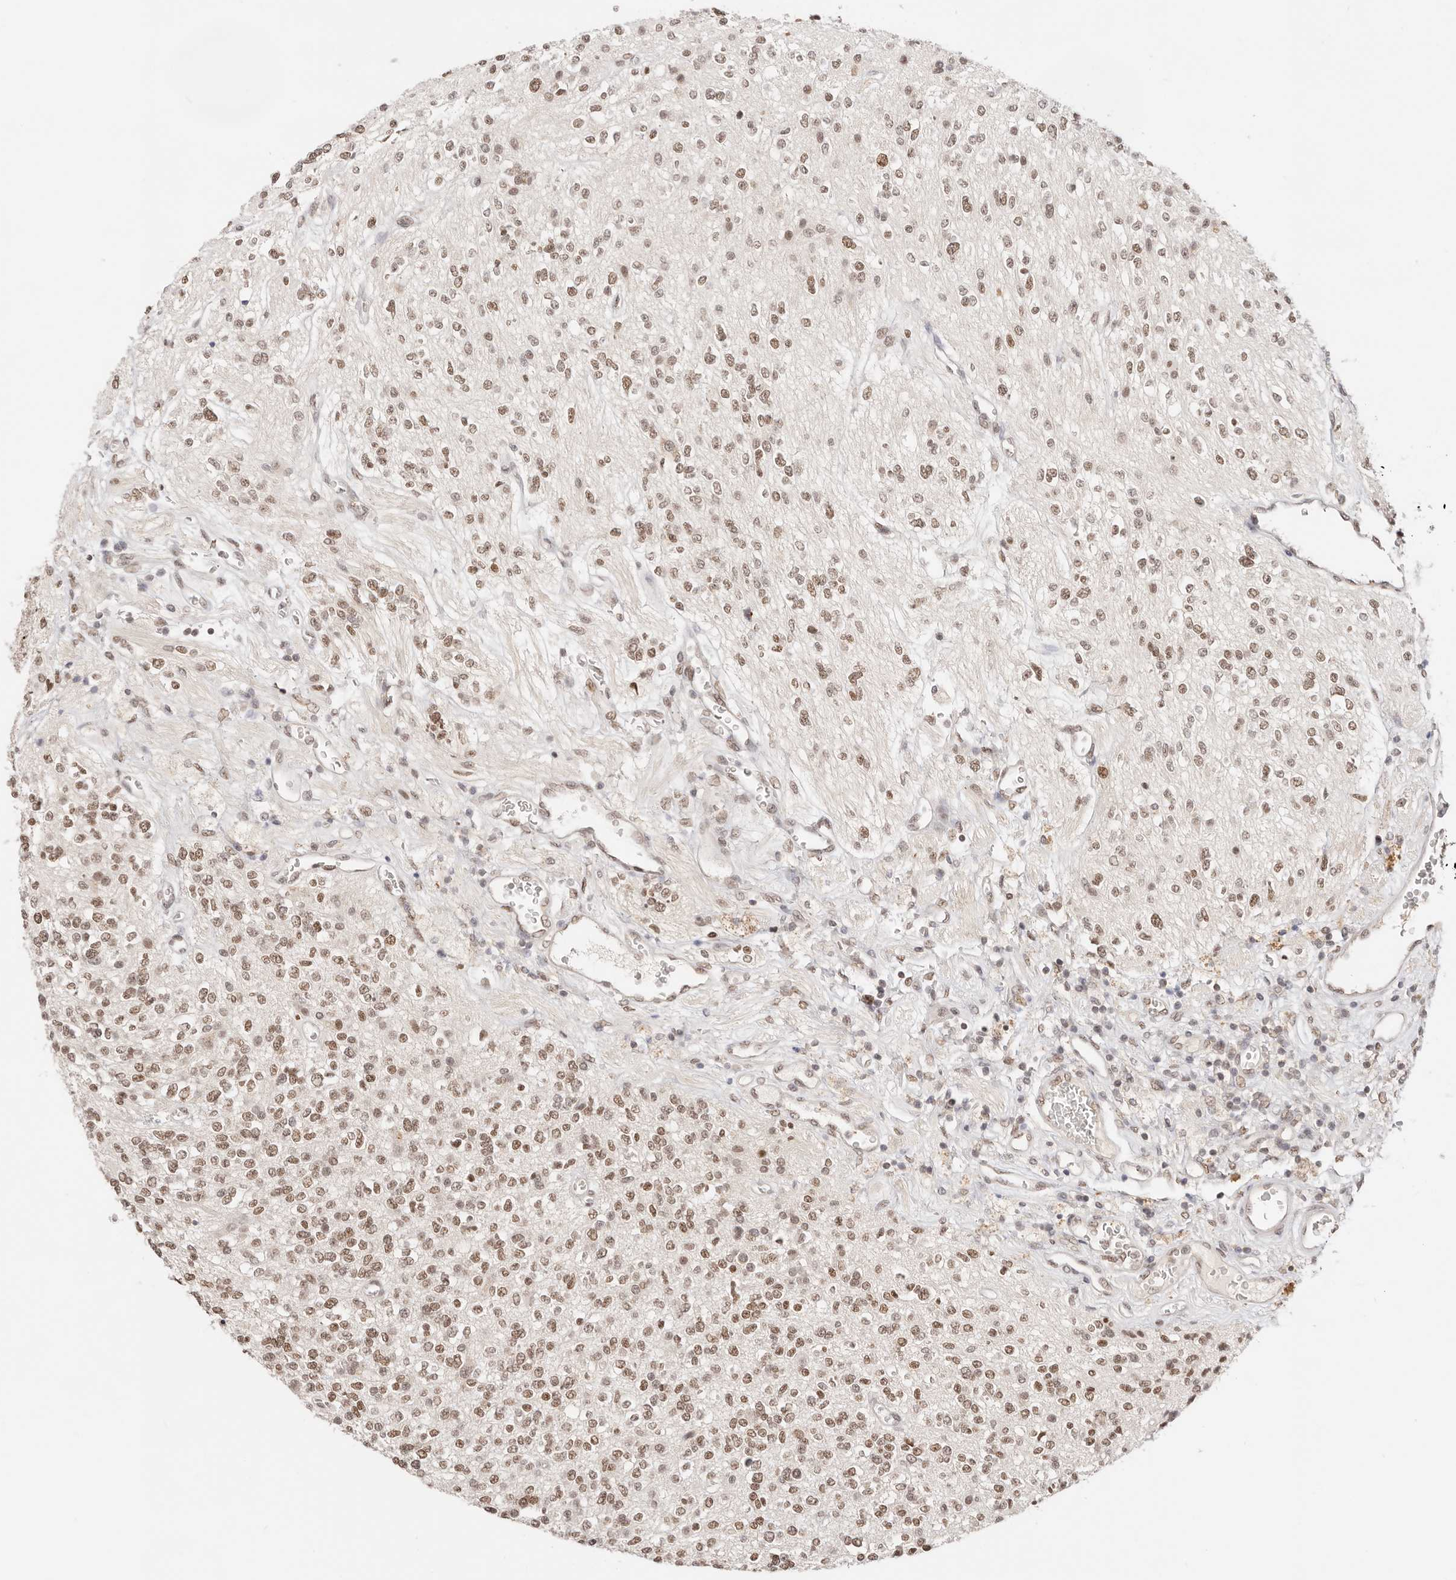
{"staining": {"intensity": "moderate", "quantity": ">75%", "location": "nuclear"}, "tissue": "glioma", "cell_type": "Tumor cells", "image_type": "cancer", "snomed": [{"axis": "morphology", "description": "Glioma, malignant, High grade"}, {"axis": "topography", "description": "Brain"}], "caption": "This histopathology image demonstrates immunohistochemistry (IHC) staining of high-grade glioma (malignant), with medium moderate nuclear staining in approximately >75% of tumor cells.", "gene": "RFC3", "patient": {"sex": "male", "age": 34}}